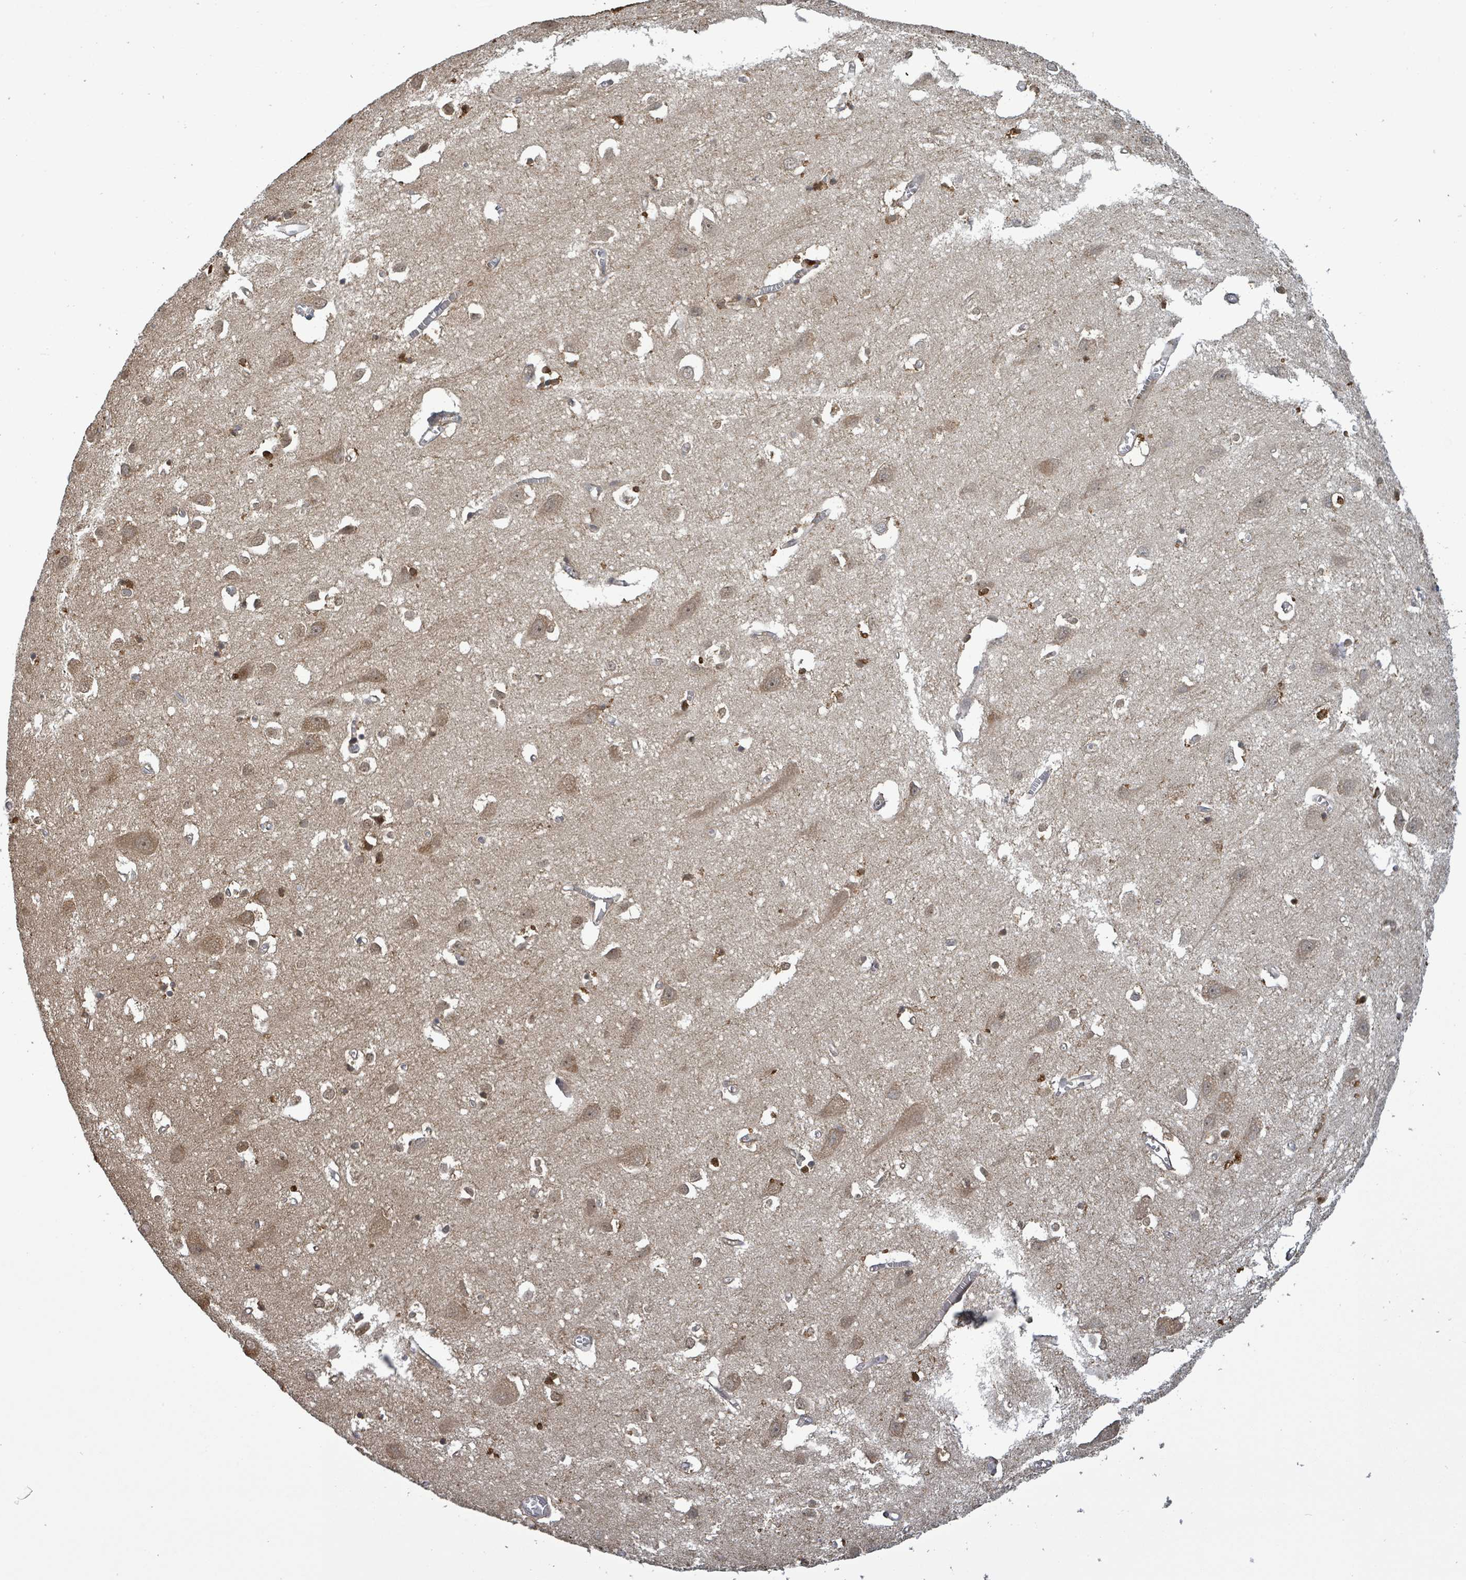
{"staining": {"intensity": "moderate", "quantity": ">75%", "location": "cytoplasmic/membranous"}, "tissue": "cerebral cortex", "cell_type": "Endothelial cells", "image_type": "normal", "snomed": [{"axis": "morphology", "description": "Normal tissue, NOS"}, {"axis": "topography", "description": "Cerebral cortex"}], "caption": "Immunohistochemical staining of normal human cerebral cortex shows moderate cytoplasmic/membranous protein positivity in approximately >75% of endothelial cells.", "gene": "FBXO6", "patient": {"sex": "male", "age": 70}}